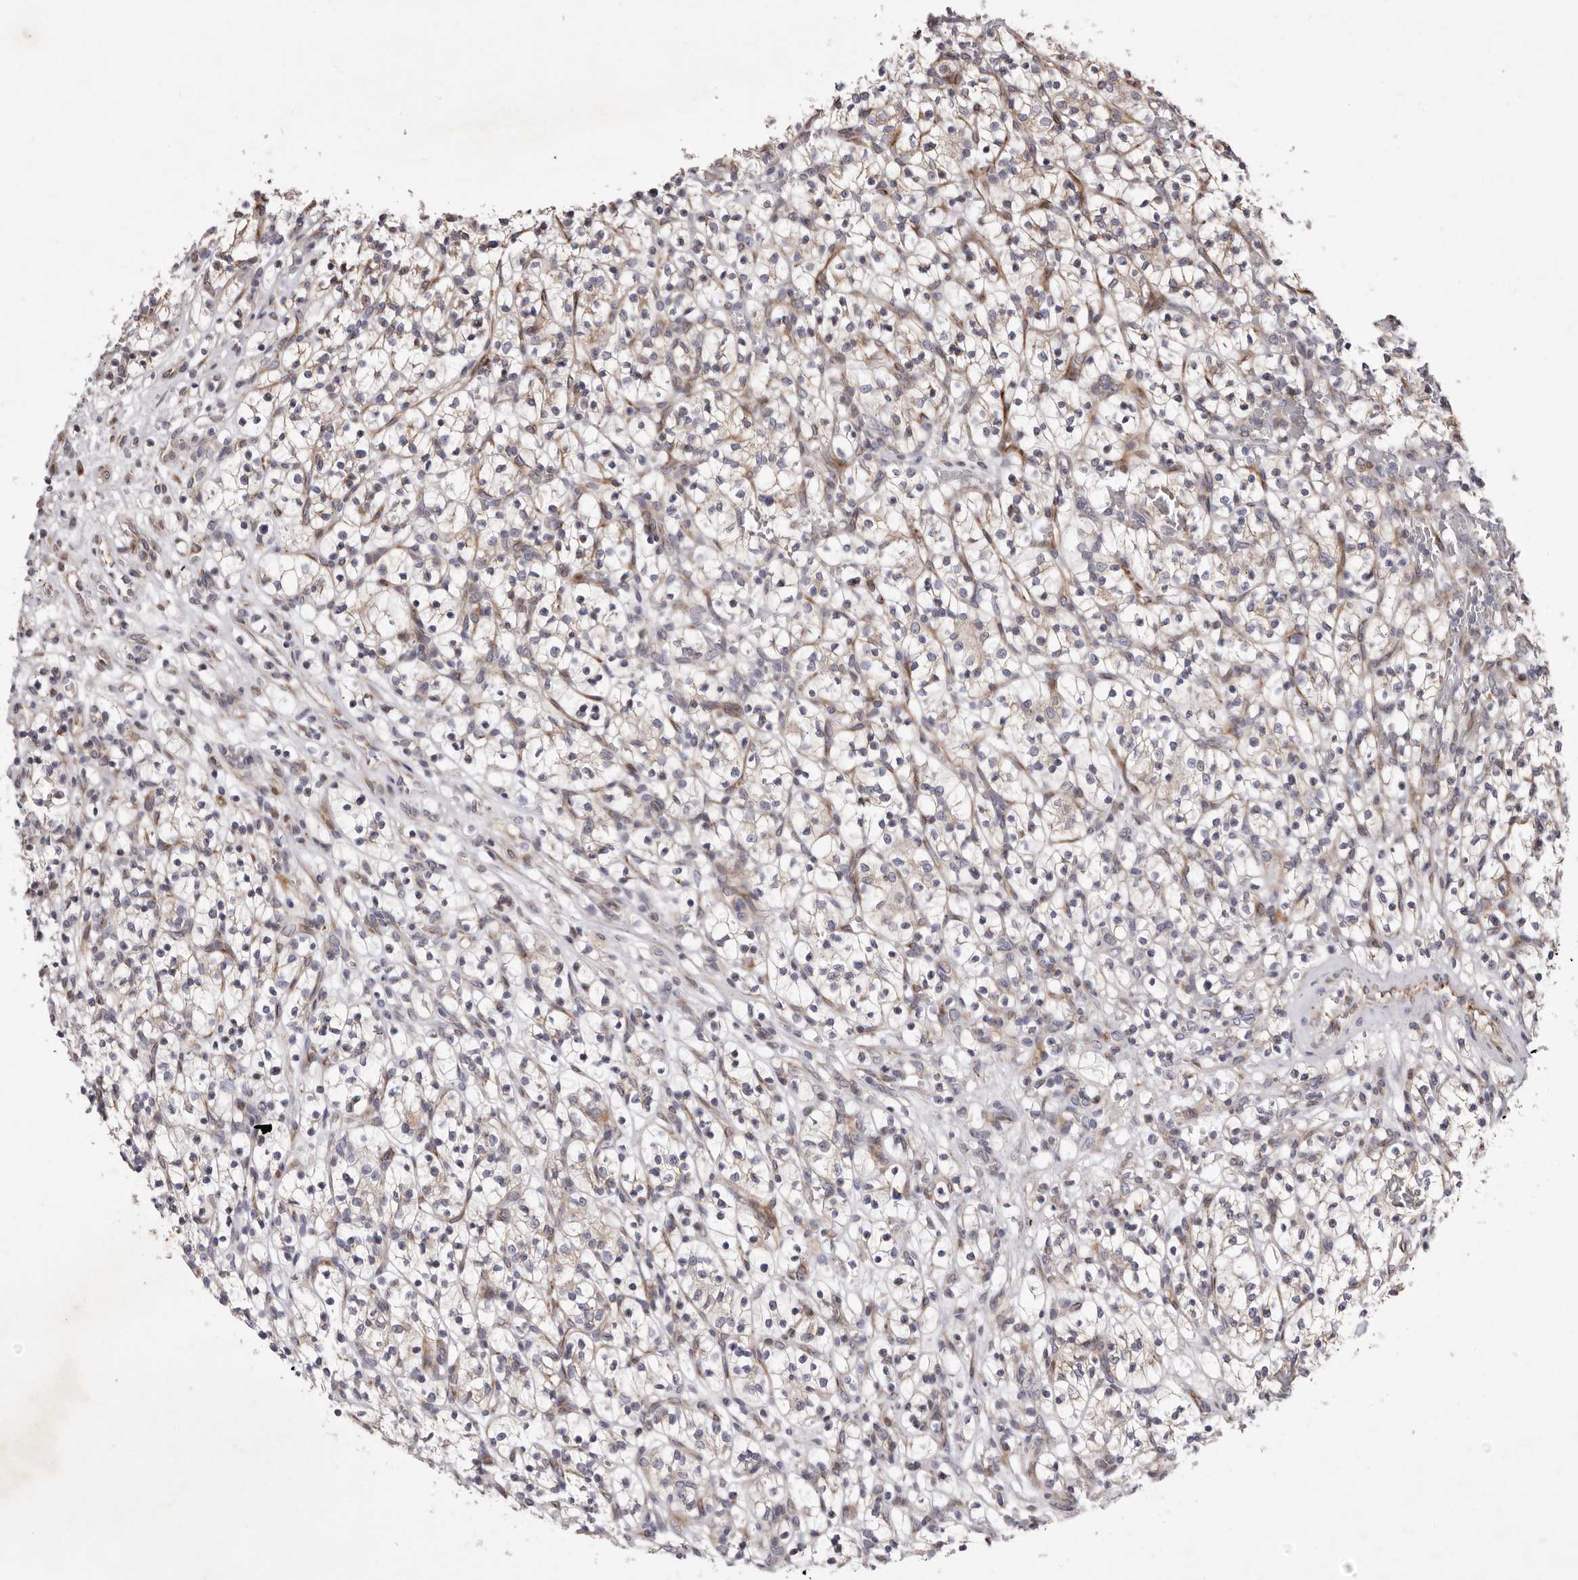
{"staining": {"intensity": "moderate", "quantity": ">75%", "location": "cytoplasmic/membranous"}, "tissue": "renal cancer", "cell_type": "Tumor cells", "image_type": "cancer", "snomed": [{"axis": "morphology", "description": "Adenocarcinoma, NOS"}, {"axis": "topography", "description": "Kidney"}], "caption": "Renal cancer (adenocarcinoma) stained with IHC demonstrates moderate cytoplasmic/membranous expression in approximately >75% of tumor cells.", "gene": "TIMM17B", "patient": {"sex": "female", "age": 57}}